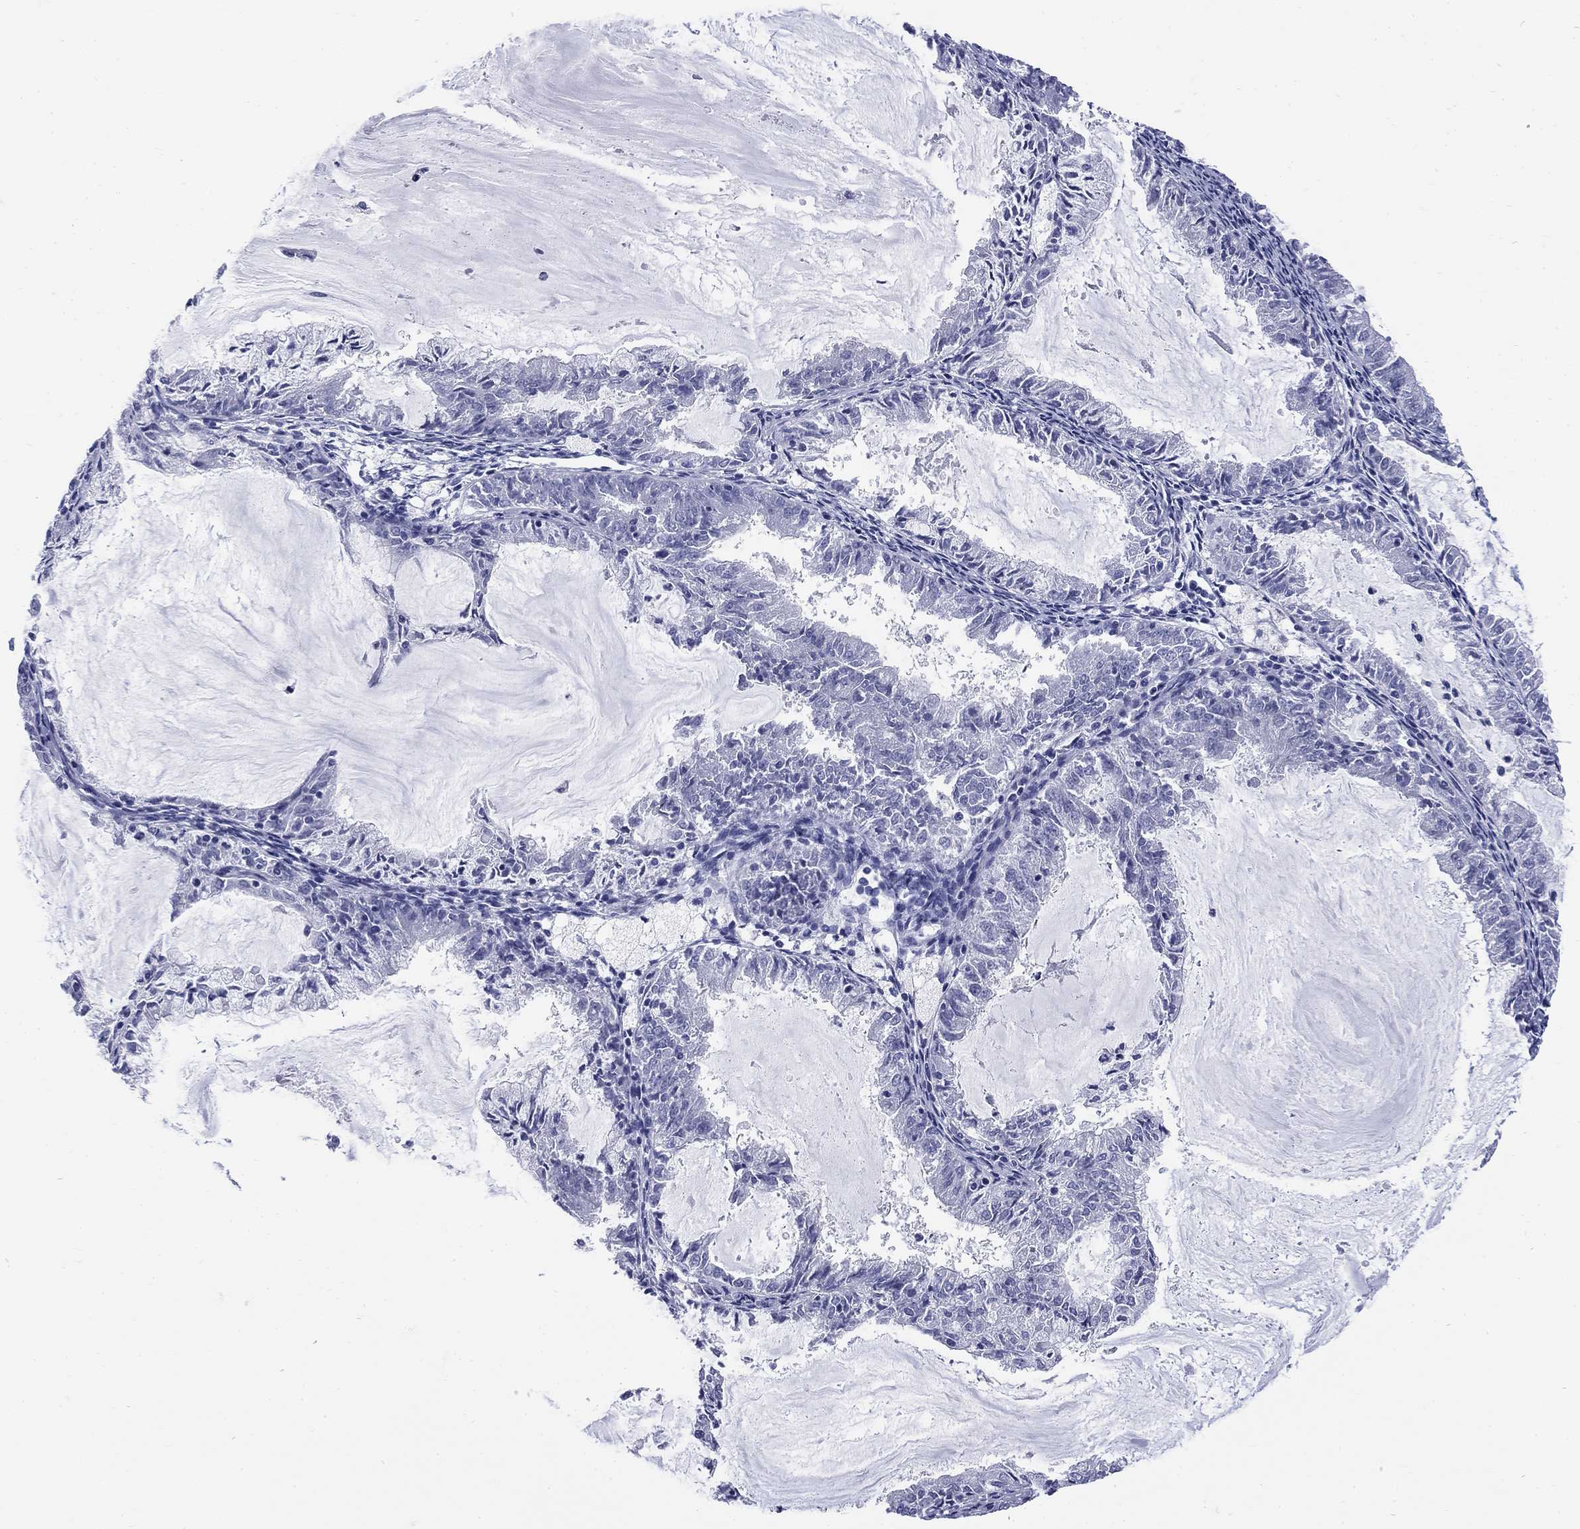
{"staining": {"intensity": "negative", "quantity": "none", "location": "none"}, "tissue": "endometrial cancer", "cell_type": "Tumor cells", "image_type": "cancer", "snomed": [{"axis": "morphology", "description": "Adenocarcinoma, NOS"}, {"axis": "topography", "description": "Endometrium"}], "caption": "A histopathology image of human endometrial cancer (adenocarcinoma) is negative for staining in tumor cells.", "gene": "ECEL1", "patient": {"sex": "female", "age": 57}}